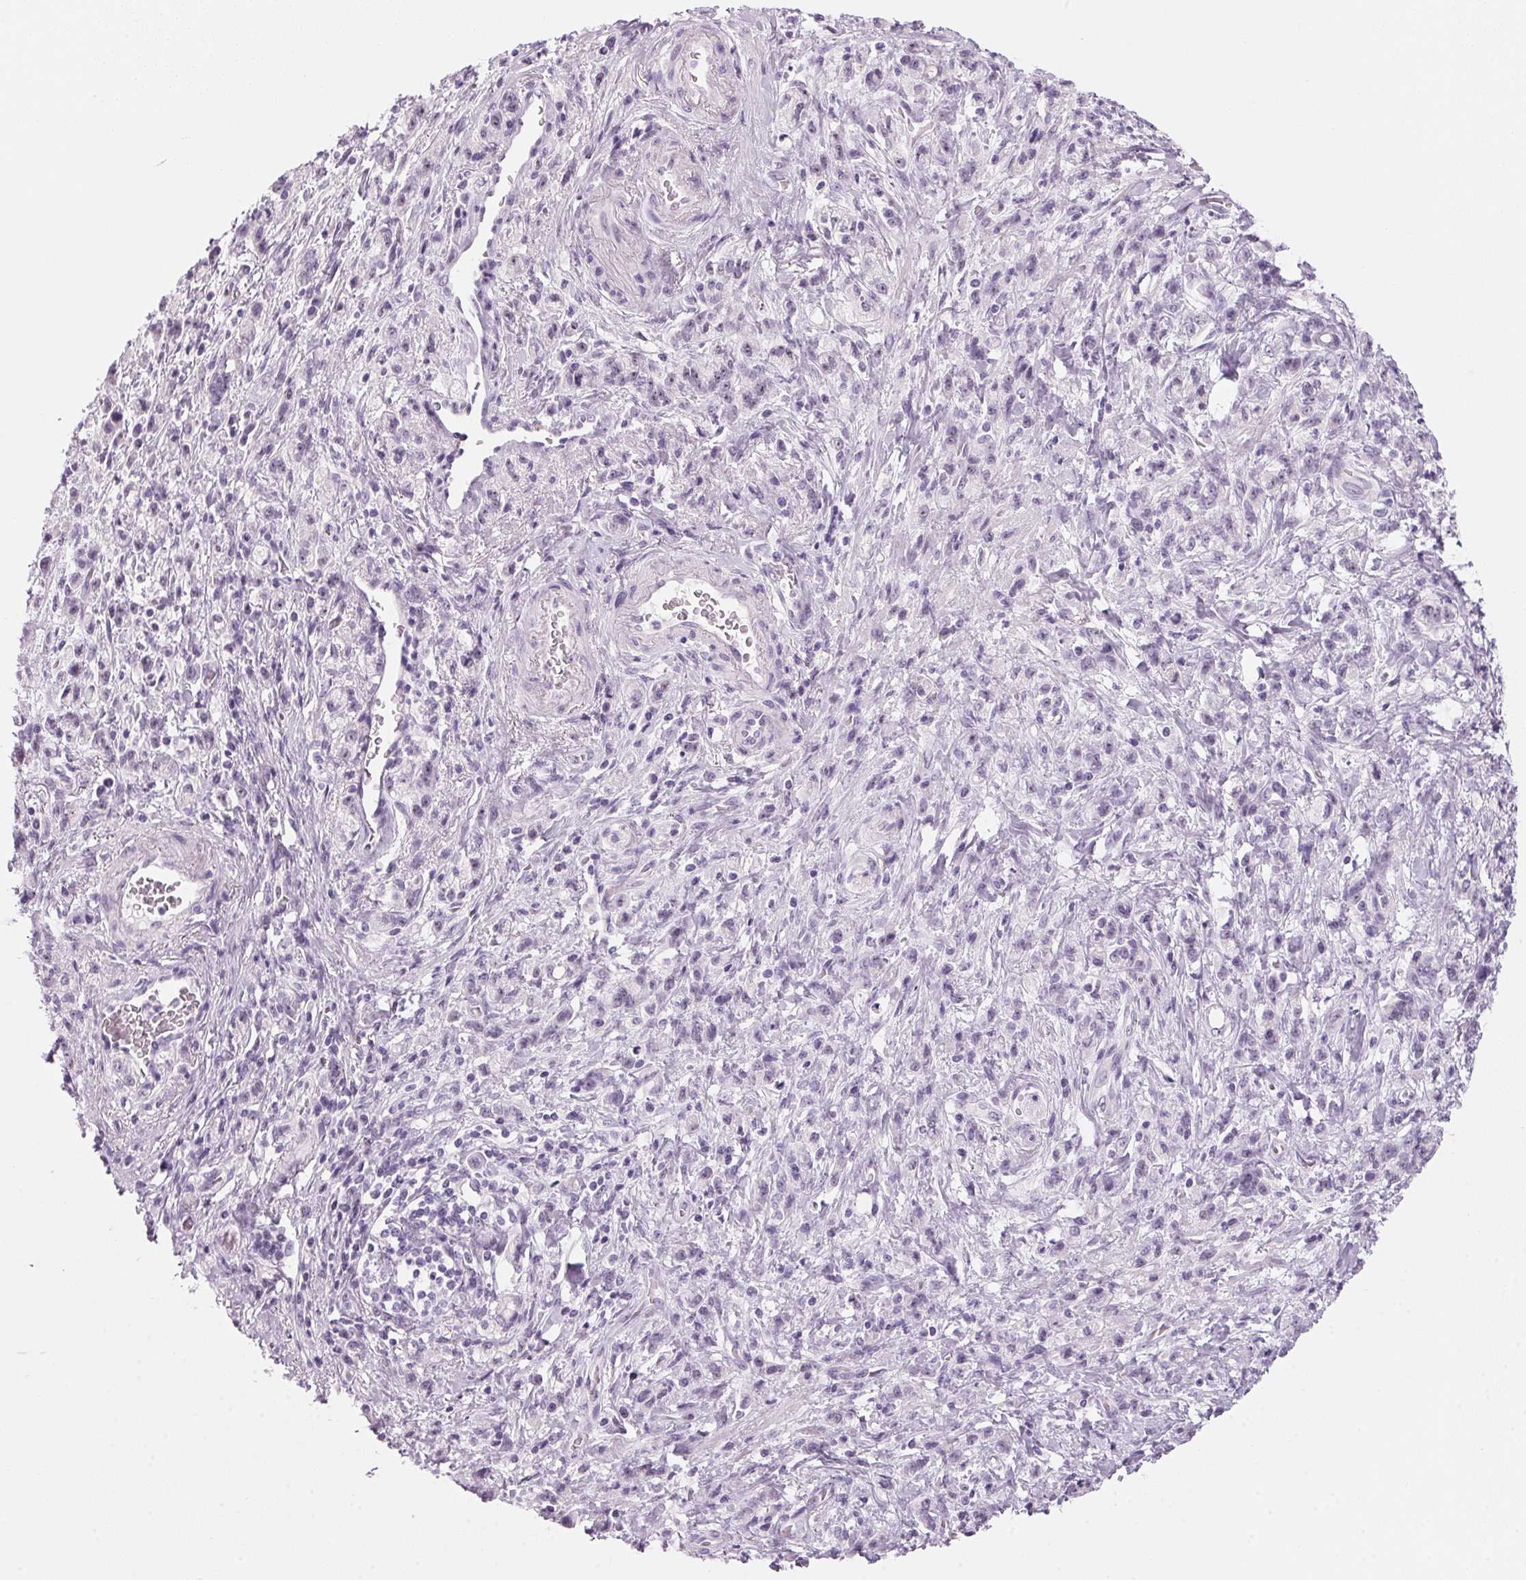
{"staining": {"intensity": "negative", "quantity": "none", "location": "none"}, "tissue": "stomach cancer", "cell_type": "Tumor cells", "image_type": "cancer", "snomed": [{"axis": "morphology", "description": "Adenocarcinoma, NOS"}, {"axis": "topography", "description": "Stomach"}], "caption": "High magnification brightfield microscopy of stomach cancer stained with DAB (brown) and counterstained with hematoxylin (blue): tumor cells show no significant expression.", "gene": "DNTTIP2", "patient": {"sex": "male", "age": 77}}